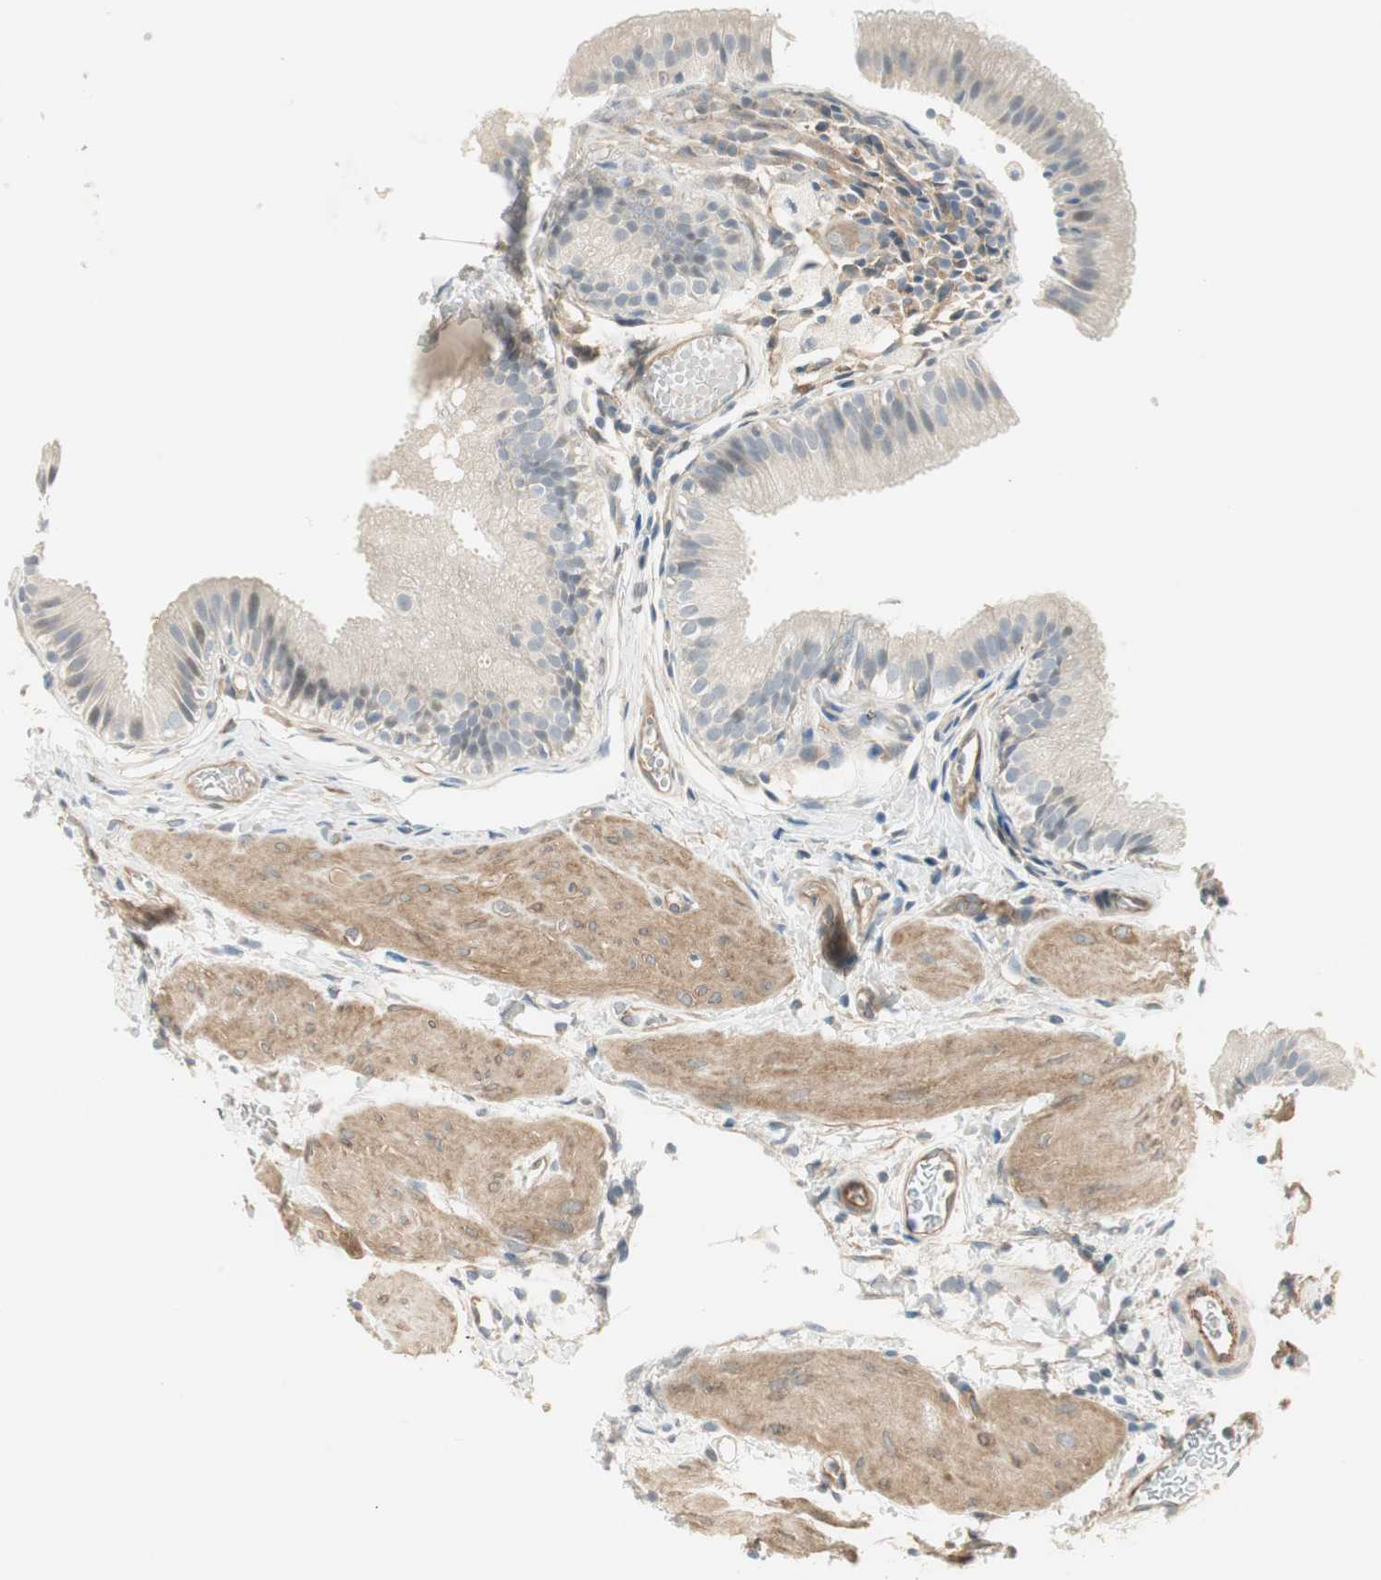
{"staining": {"intensity": "weak", "quantity": "<25%", "location": "nuclear"}, "tissue": "gallbladder", "cell_type": "Glandular cells", "image_type": "normal", "snomed": [{"axis": "morphology", "description": "Normal tissue, NOS"}, {"axis": "topography", "description": "Gallbladder"}], "caption": "Human gallbladder stained for a protein using IHC reveals no expression in glandular cells.", "gene": "STON1", "patient": {"sex": "female", "age": 26}}